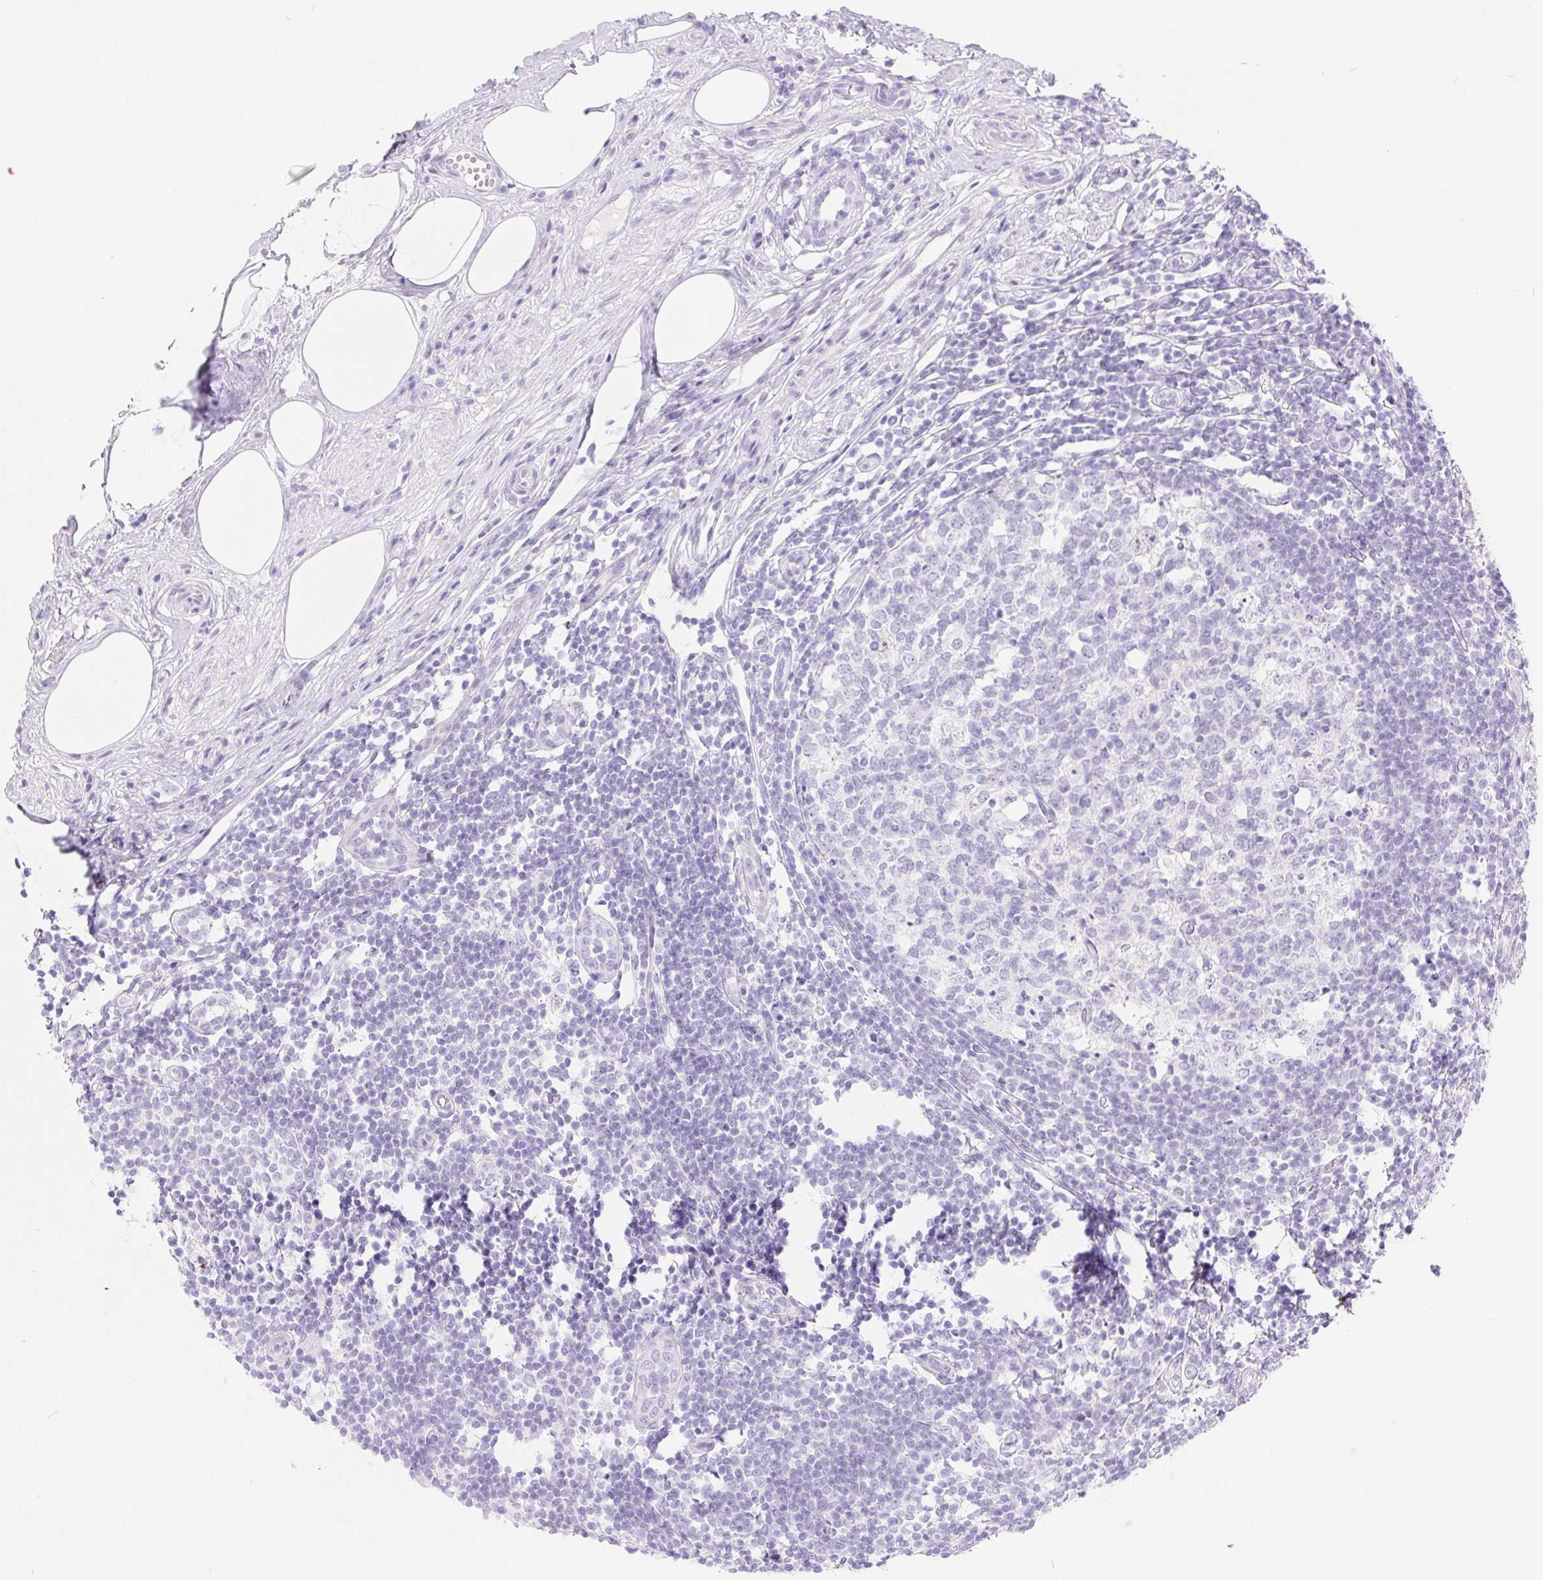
{"staining": {"intensity": "negative", "quantity": "none", "location": "none"}, "tissue": "appendix", "cell_type": "Glandular cells", "image_type": "normal", "snomed": [{"axis": "morphology", "description": "Normal tissue, NOS"}, {"axis": "topography", "description": "Appendix"}], "caption": "A photomicrograph of human appendix is negative for staining in glandular cells. (DAB (3,3'-diaminobenzidine) IHC with hematoxylin counter stain).", "gene": "PNLIP", "patient": {"sex": "female", "age": 56}}